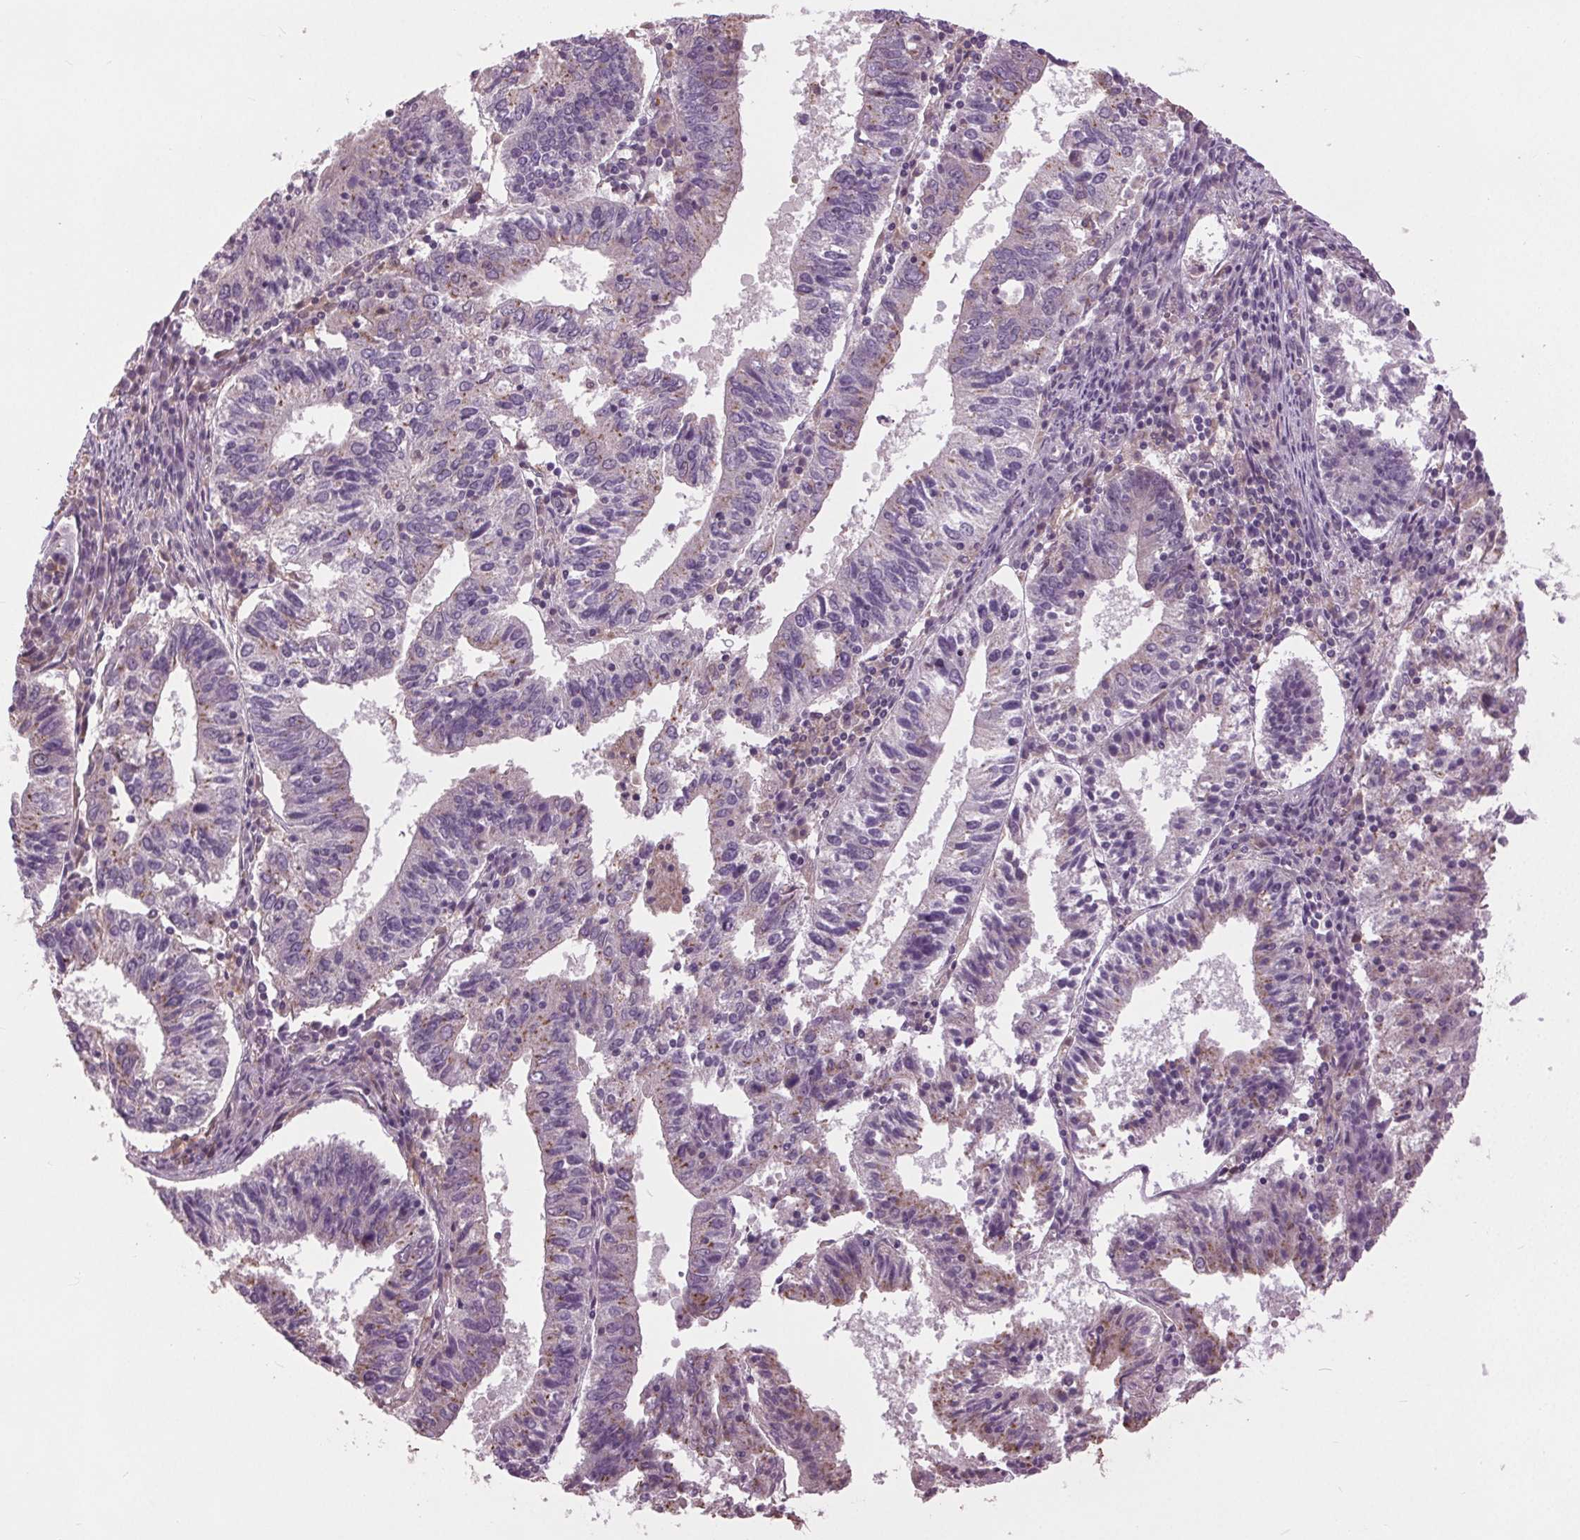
{"staining": {"intensity": "negative", "quantity": "none", "location": "none"}, "tissue": "endometrial cancer", "cell_type": "Tumor cells", "image_type": "cancer", "snomed": [{"axis": "morphology", "description": "Adenocarcinoma, NOS"}, {"axis": "topography", "description": "Endometrium"}], "caption": "The image shows no significant positivity in tumor cells of endometrial adenocarcinoma.", "gene": "BSDC1", "patient": {"sex": "female", "age": 82}}